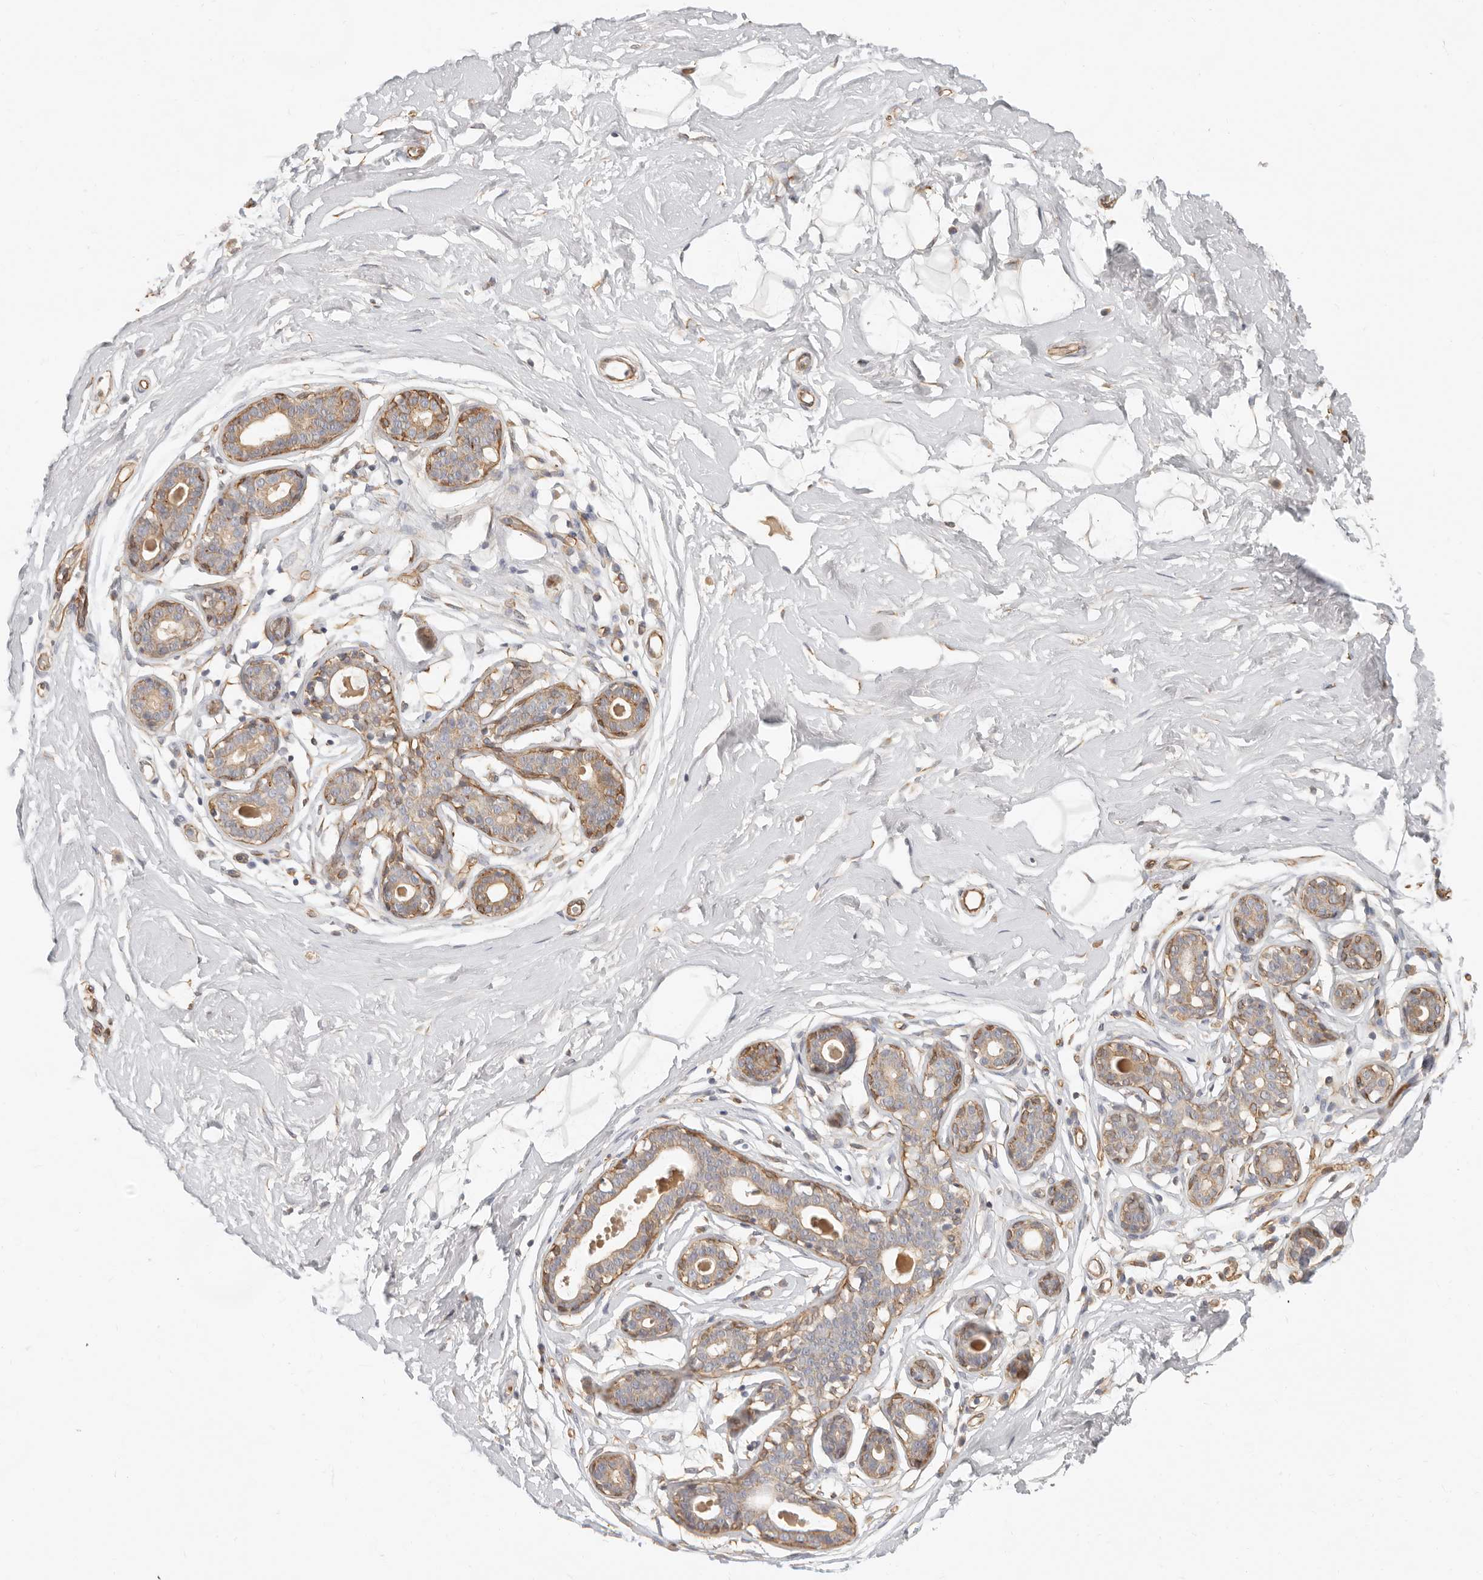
{"staining": {"intensity": "negative", "quantity": "none", "location": "none"}, "tissue": "breast", "cell_type": "Adipocytes", "image_type": "normal", "snomed": [{"axis": "morphology", "description": "Normal tissue, NOS"}, {"axis": "morphology", "description": "Adenoma, NOS"}, {"axis": "topography", "description": "Breast"}], "caption": "High power microscopy image of an immunohistochemistry histopathology image of benign breast, revealing no significant positivity in adipocytes.", "gene": "SPRING1", "patient": {"sex": "female", "age": 23}}